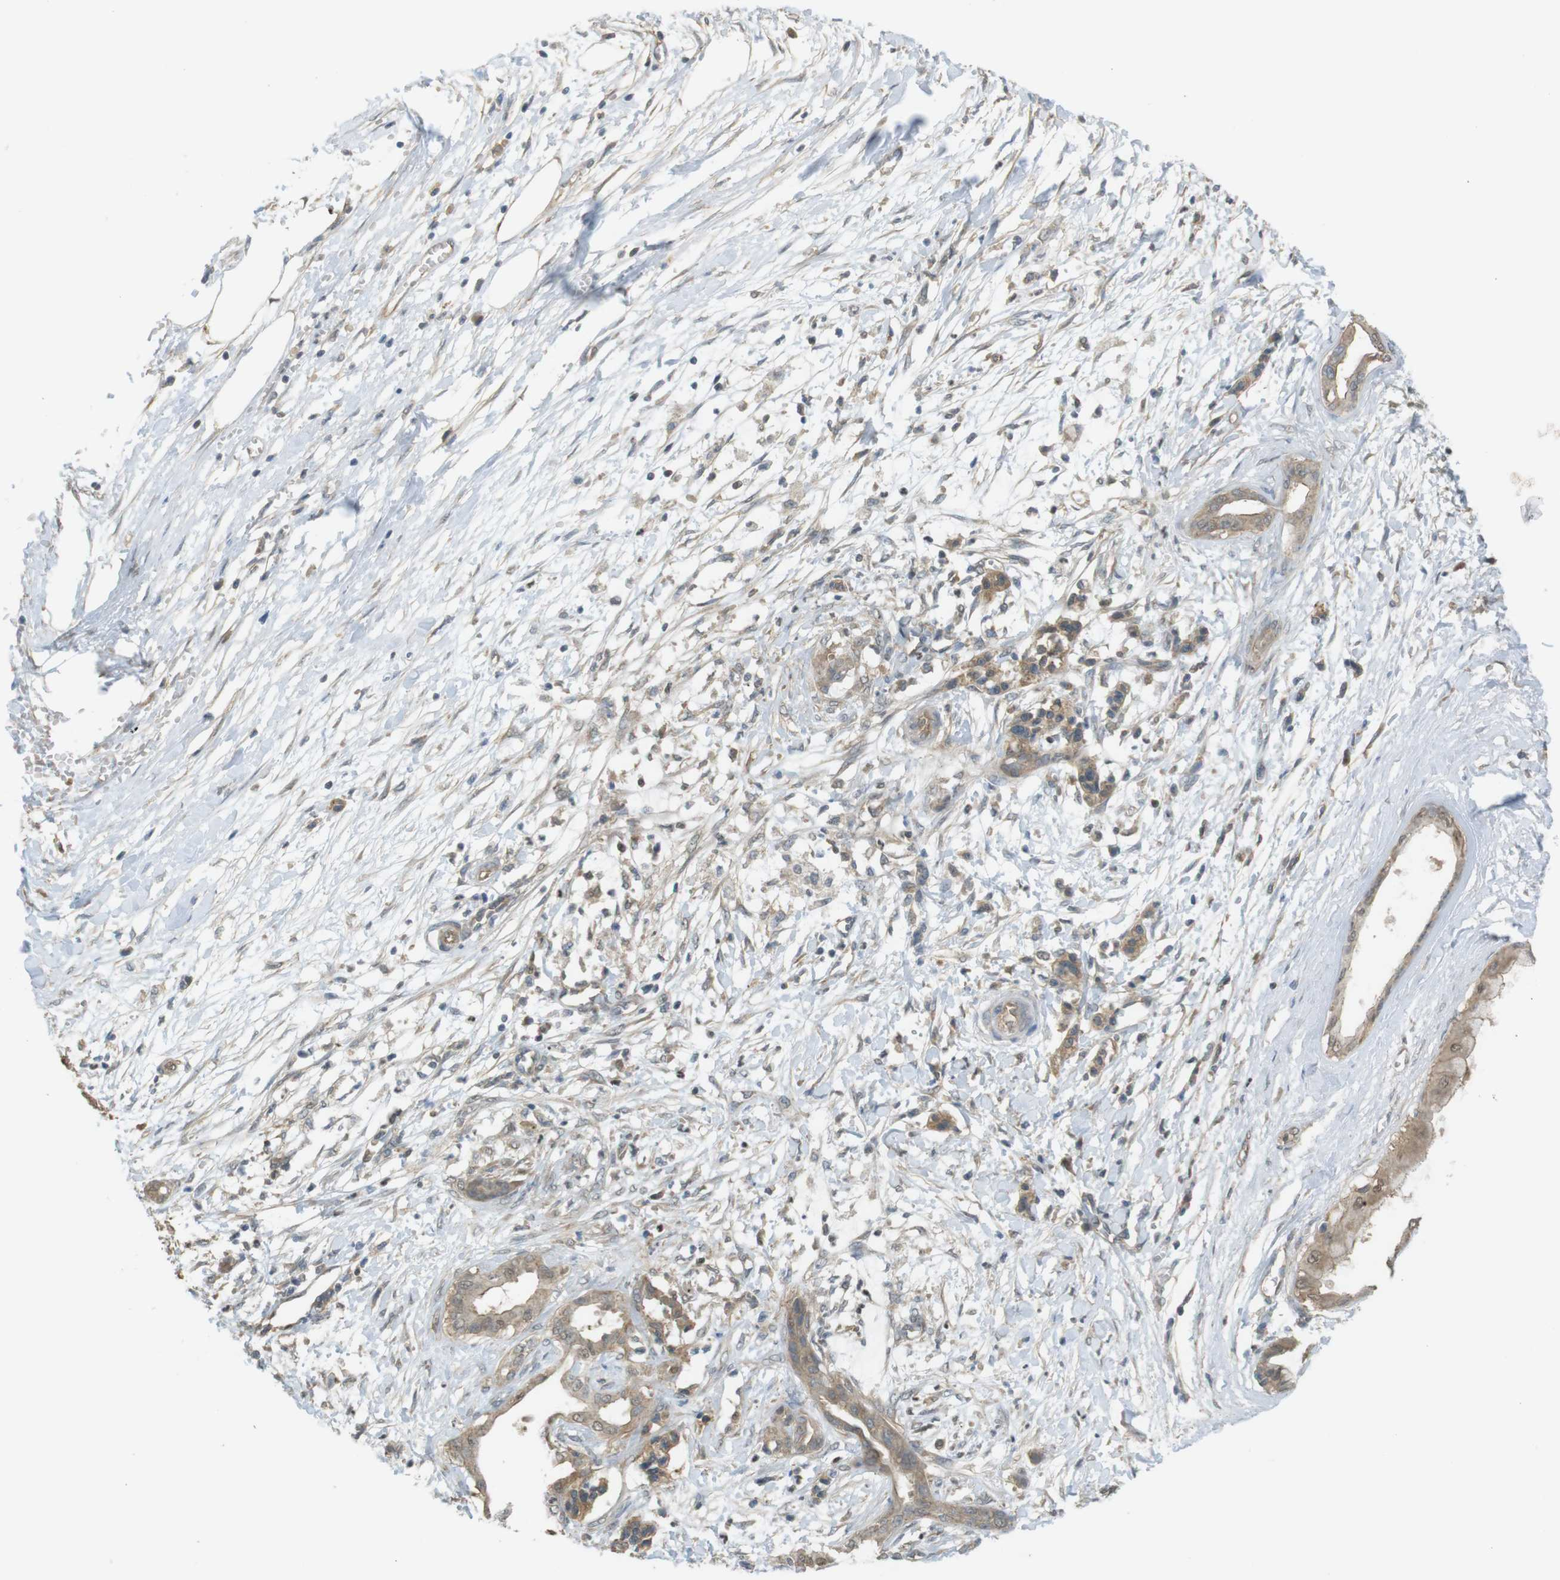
{"staining": {"intensity": "weak", "quantity": ">75%", "location": "cytoplasmic/membranous"}, "tissue": "pancreatic cancer", "cell_type": "Tumor cells", "image_type": "cancer", "snomed": [{"axis": "morphology", "description": "Adenocarcinoma, NOS"}, {"axis": "topography", "description": "Pancreas"}], "caption": "This photomicrograph reveals immunohistochemistry (IHC) staining of pancreatic adenocarcinoma, with low weak cytoplasmic/membranous staining in approximately >75% of tumor cells.", "gene": "ZDHHC20", "patient": {"sex": "male", "age": 56}}